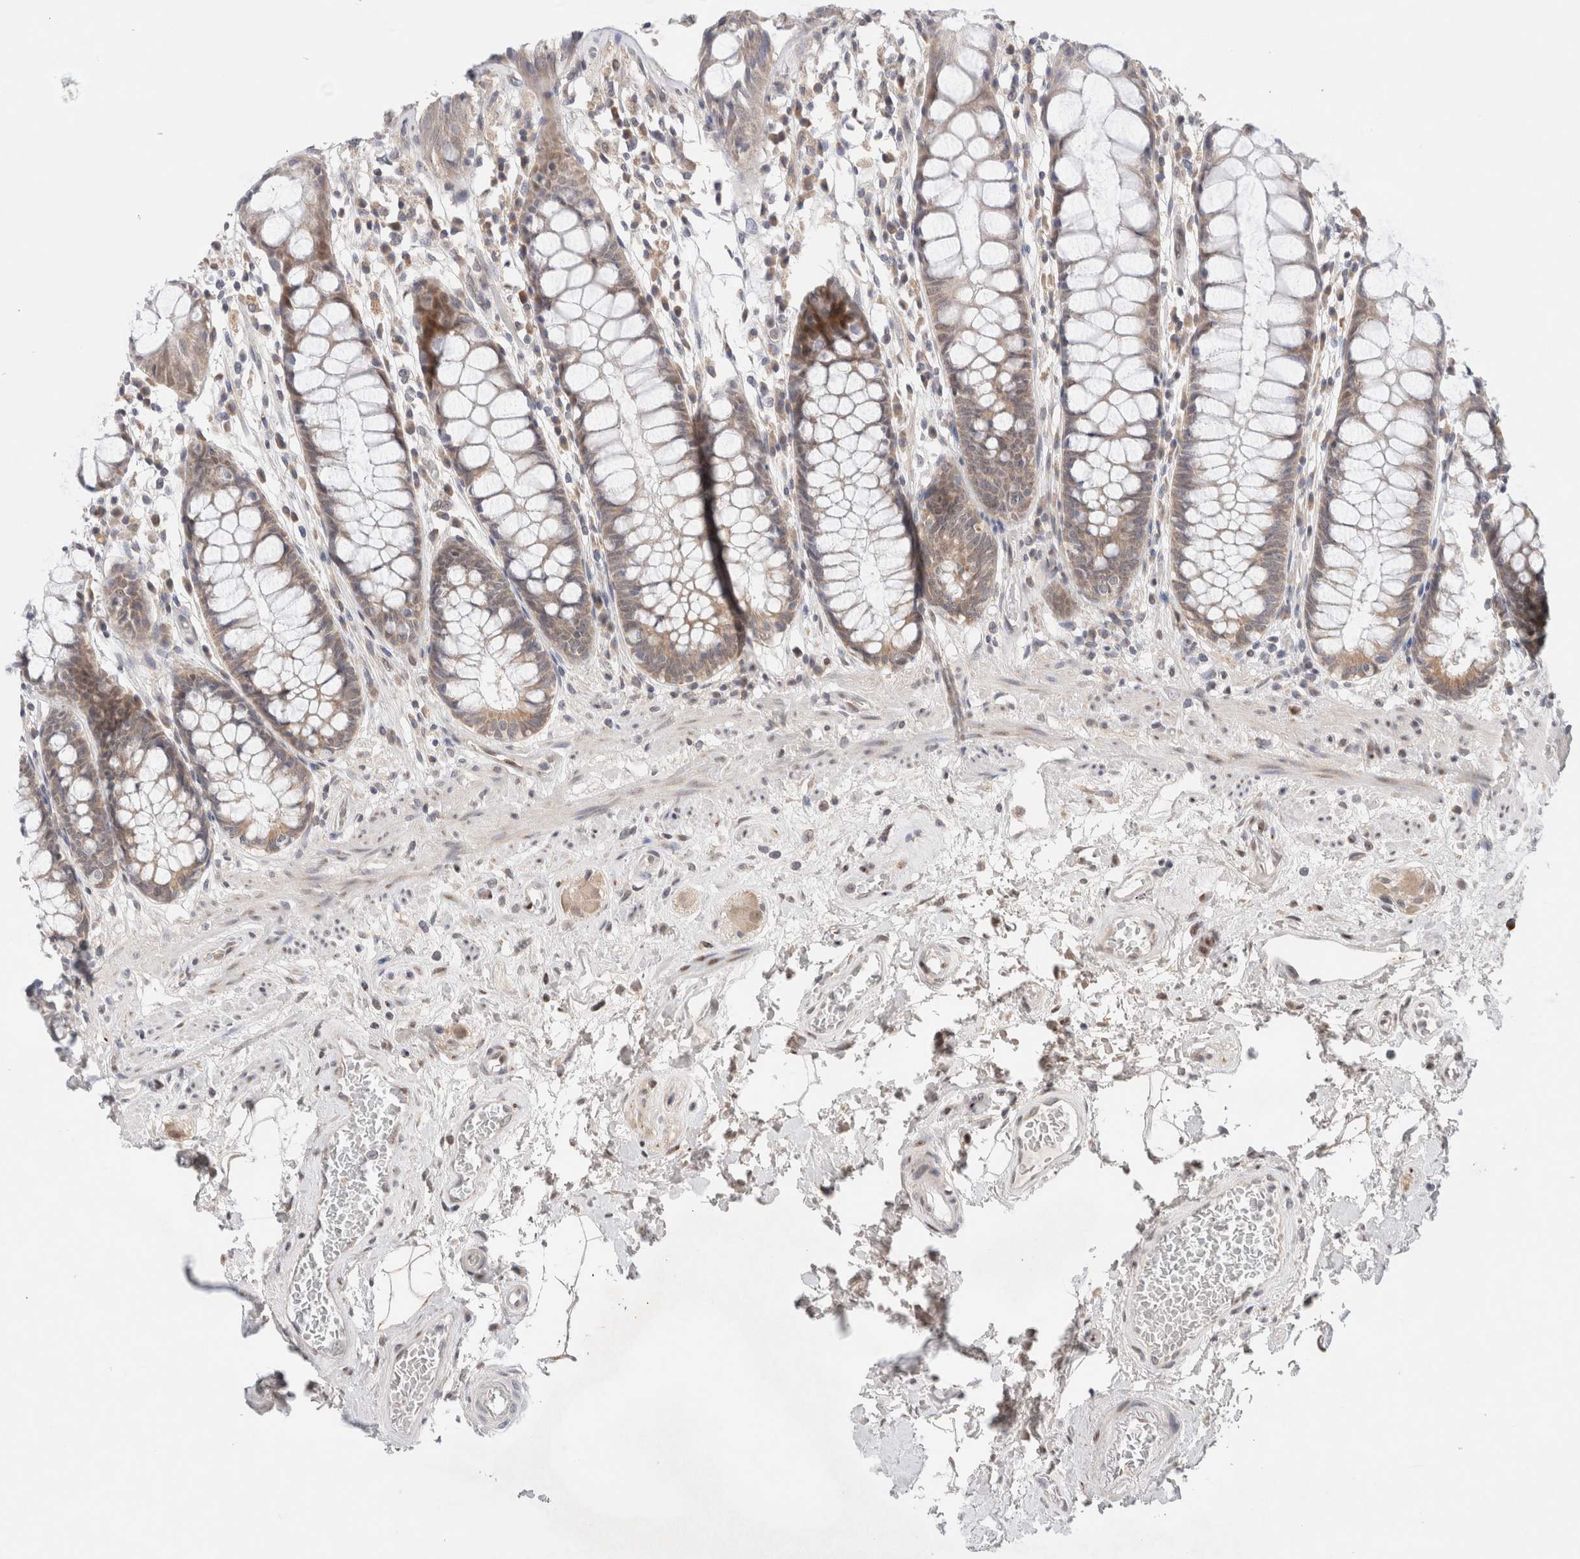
{"staining": {"intensity": "weak", "quantity": ">75%", "location": "cytoplasmic/membranous,nuclear"}, "tissue": "rectum", "cell_type": "Glandular cells", "image_type": "normal", "snomed": [{"axis": "morphology", "description": "Normal tissue, NOS"}, {"axis": "topography", "description": "Rectum"}], "caption": "Protein analysis of normal rectum reveals weak cytoplasmic/membranous,nuclear positivity in approximately >75% of glandular cells. (Brightfield microscopy of DAB IHC at high magnification).", "gene": "ERI3", "patient": {"sex": "male", "age": 64}}